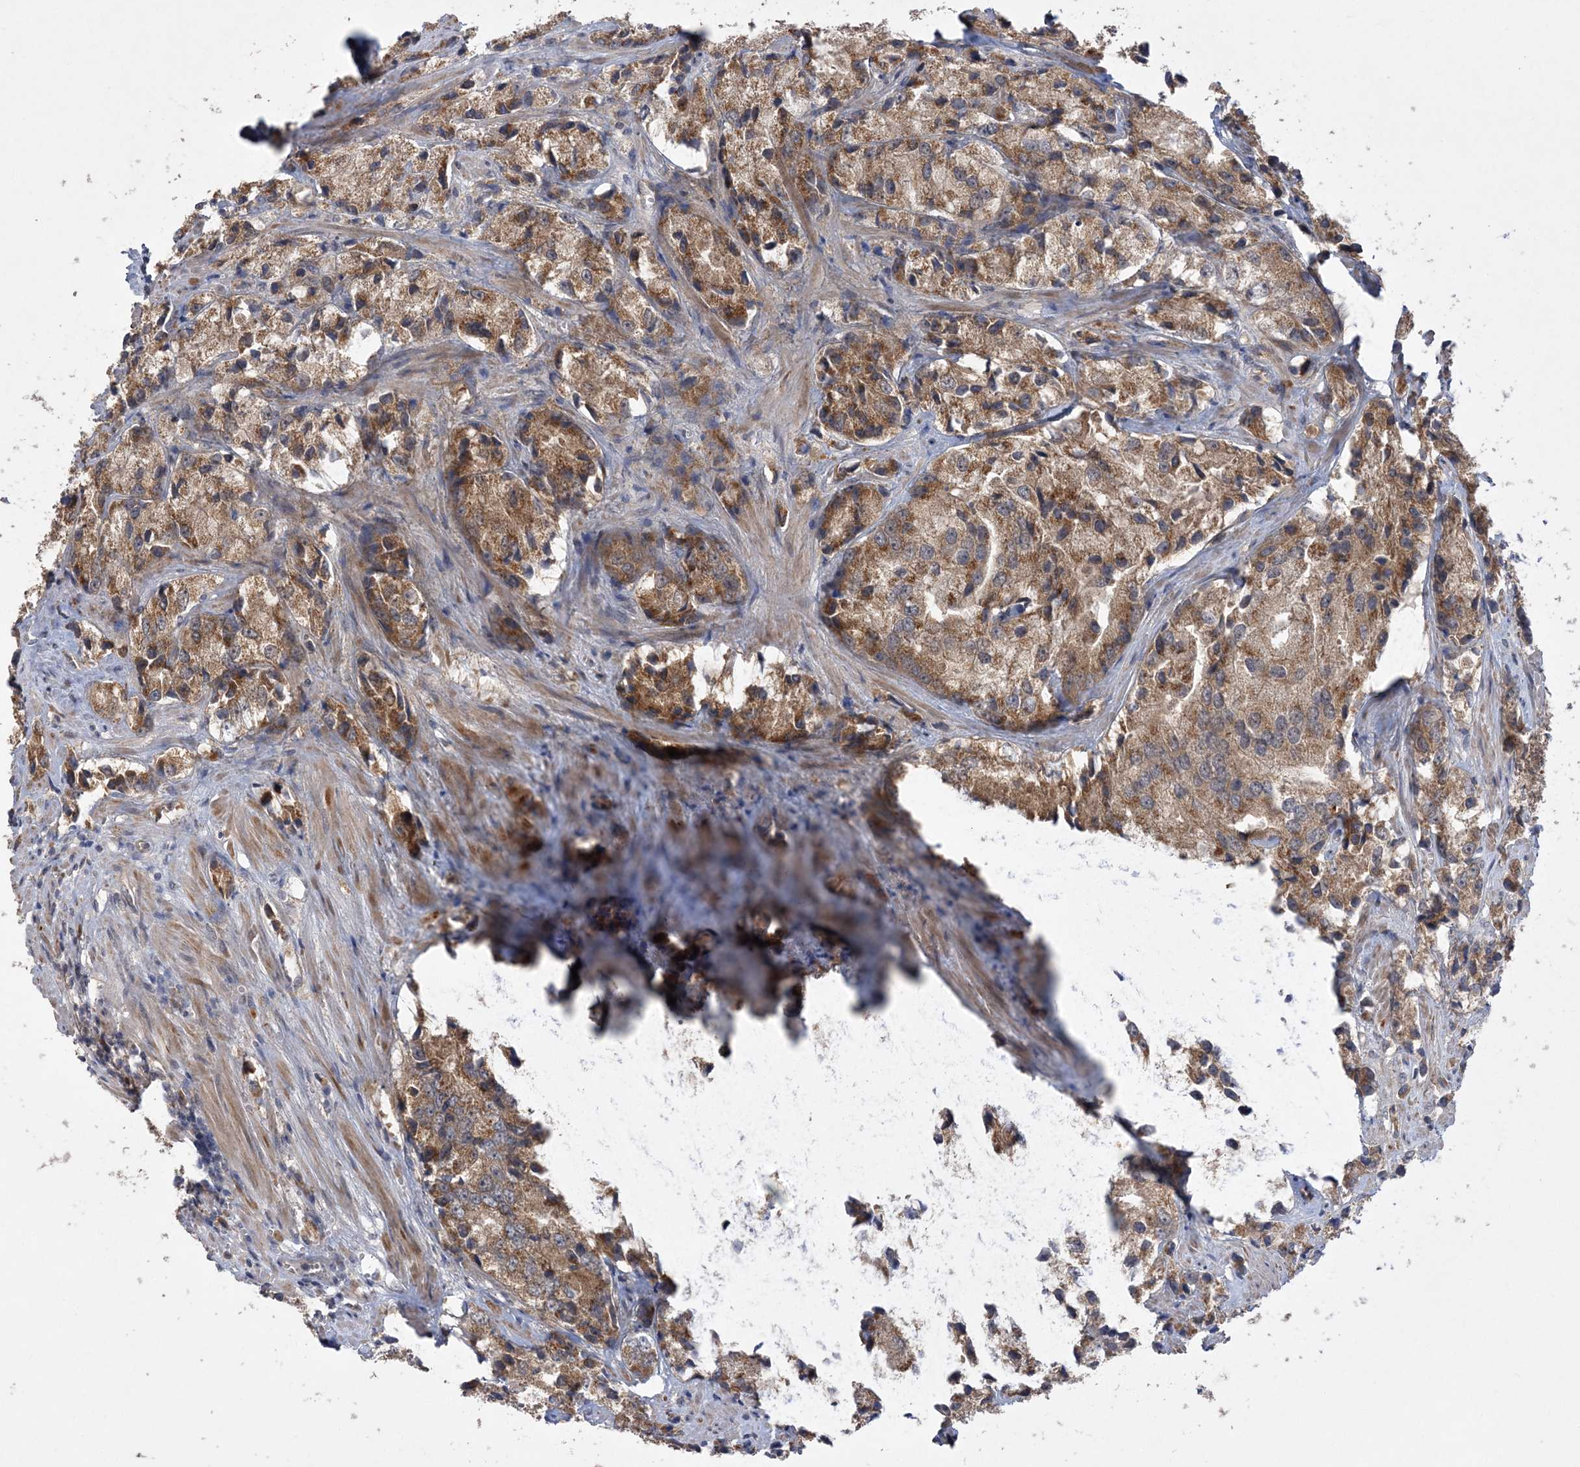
{"staining": {"intensity": "moderate", "quantity": ">75%", "location": "cytoplasmic/membranous"}, "tissue": "prostate cancer", "cell_type": "Tumor cells", "image_type": "cancer", "snomed": [{"axis": "morphology", "description": "Adenocarcinoma, High grade"}, {"axis": "topography", "description": "Prostate"}], "caption": "DAB (3,3'-diaminobenzidine) immunohistochemical staining of human high-grade adenocarcinoma (prostate) reveals moderate cytoplasmic/membranous protein positivity in about >75% of tumor cells.", "gene": "MMADHC", "patient": {"sex": "male", "age": 66}}